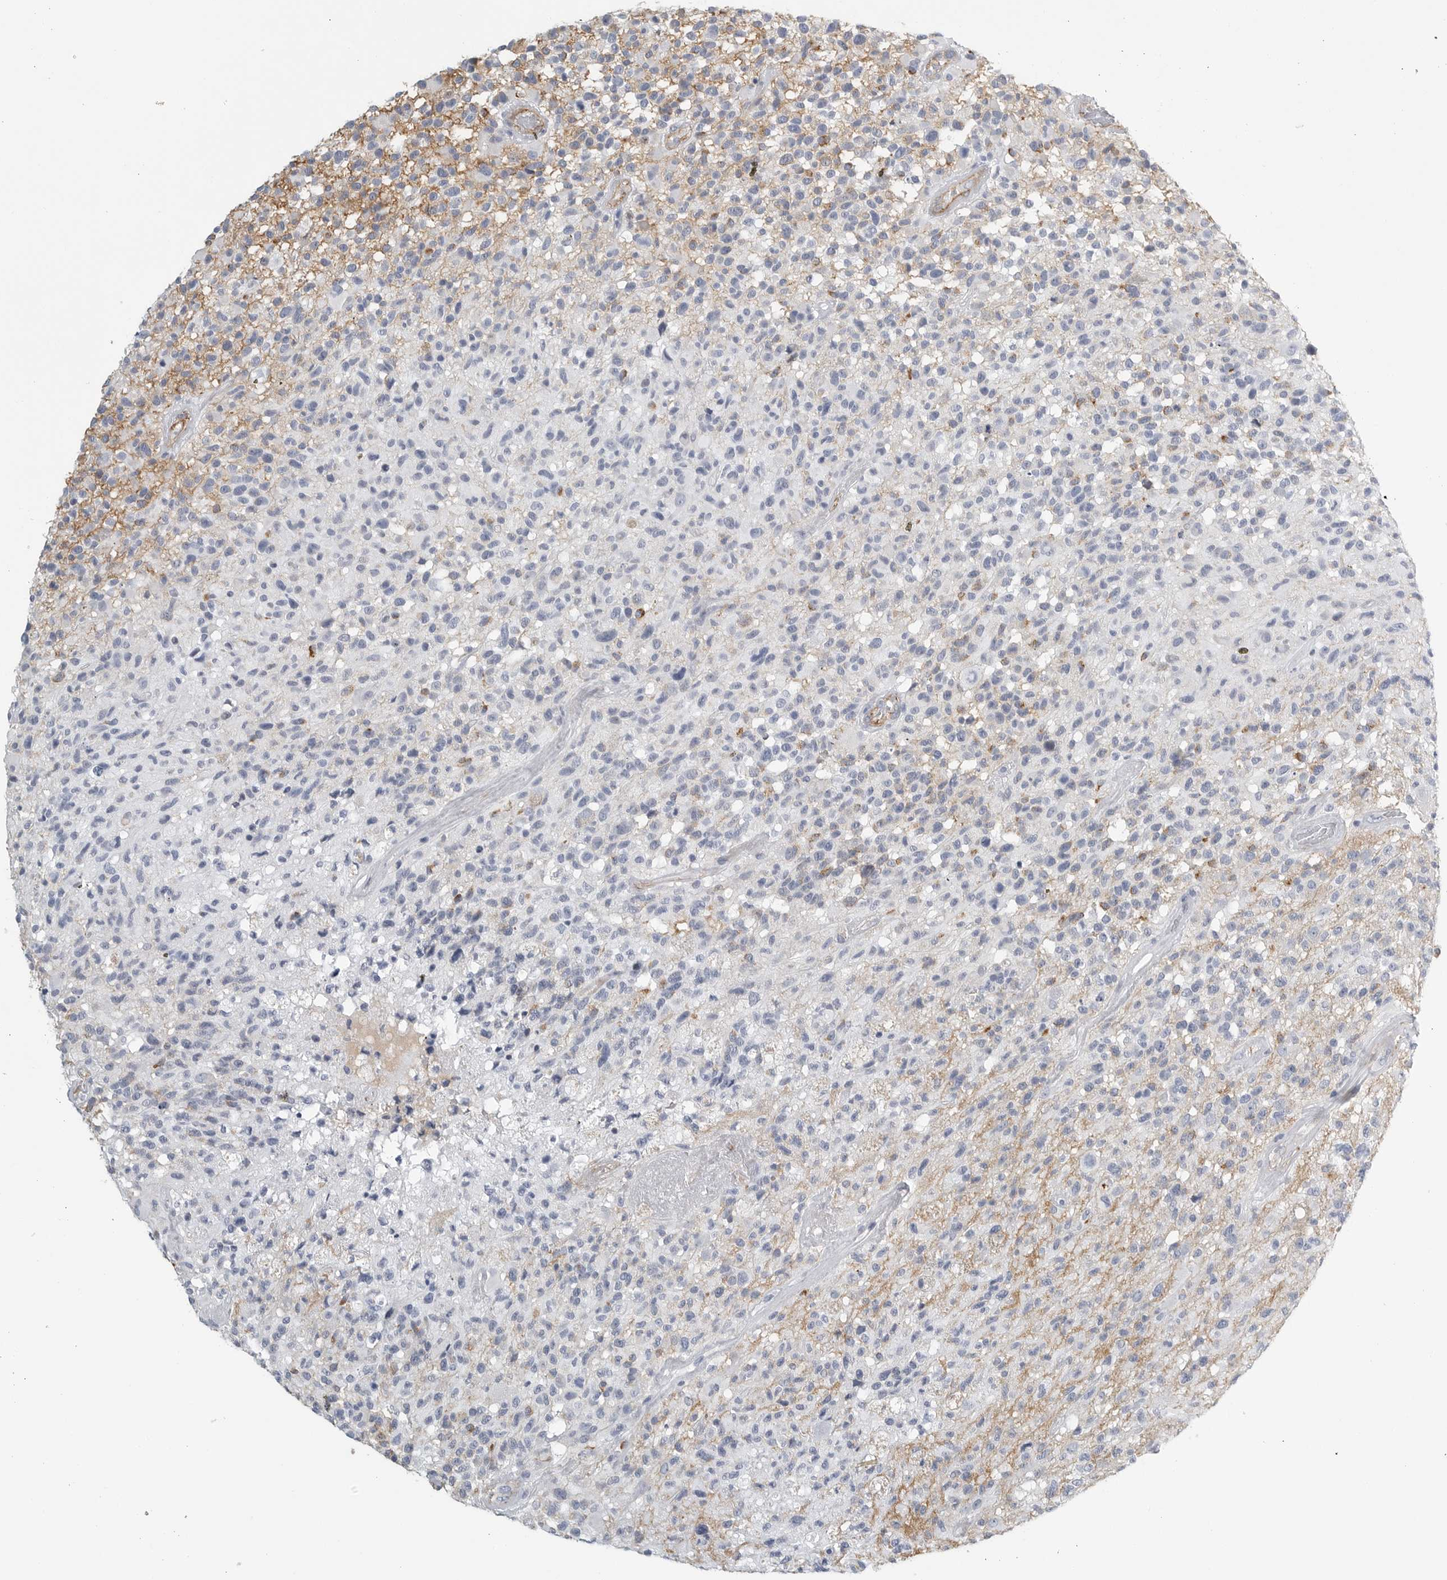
{"staining": {"intensity": "negative", "quantity": "none", "location": "none"}, "tissue": "glioma", "cell_type": "Tumor cells", "image_type": "cancer", "snomed": [{"axis": "morphology", "description": "Glioma, malignant, High grade"}, {"axis": "morphology", "description": "Glioblastoma, NOS"}, {"axis": "topography", "description": "Brain"}], "caption": "Tumor cells are negative for brown protein staining in glioma.", "gene": "TNR", "patient": {"sex": "male", "age": 60}}